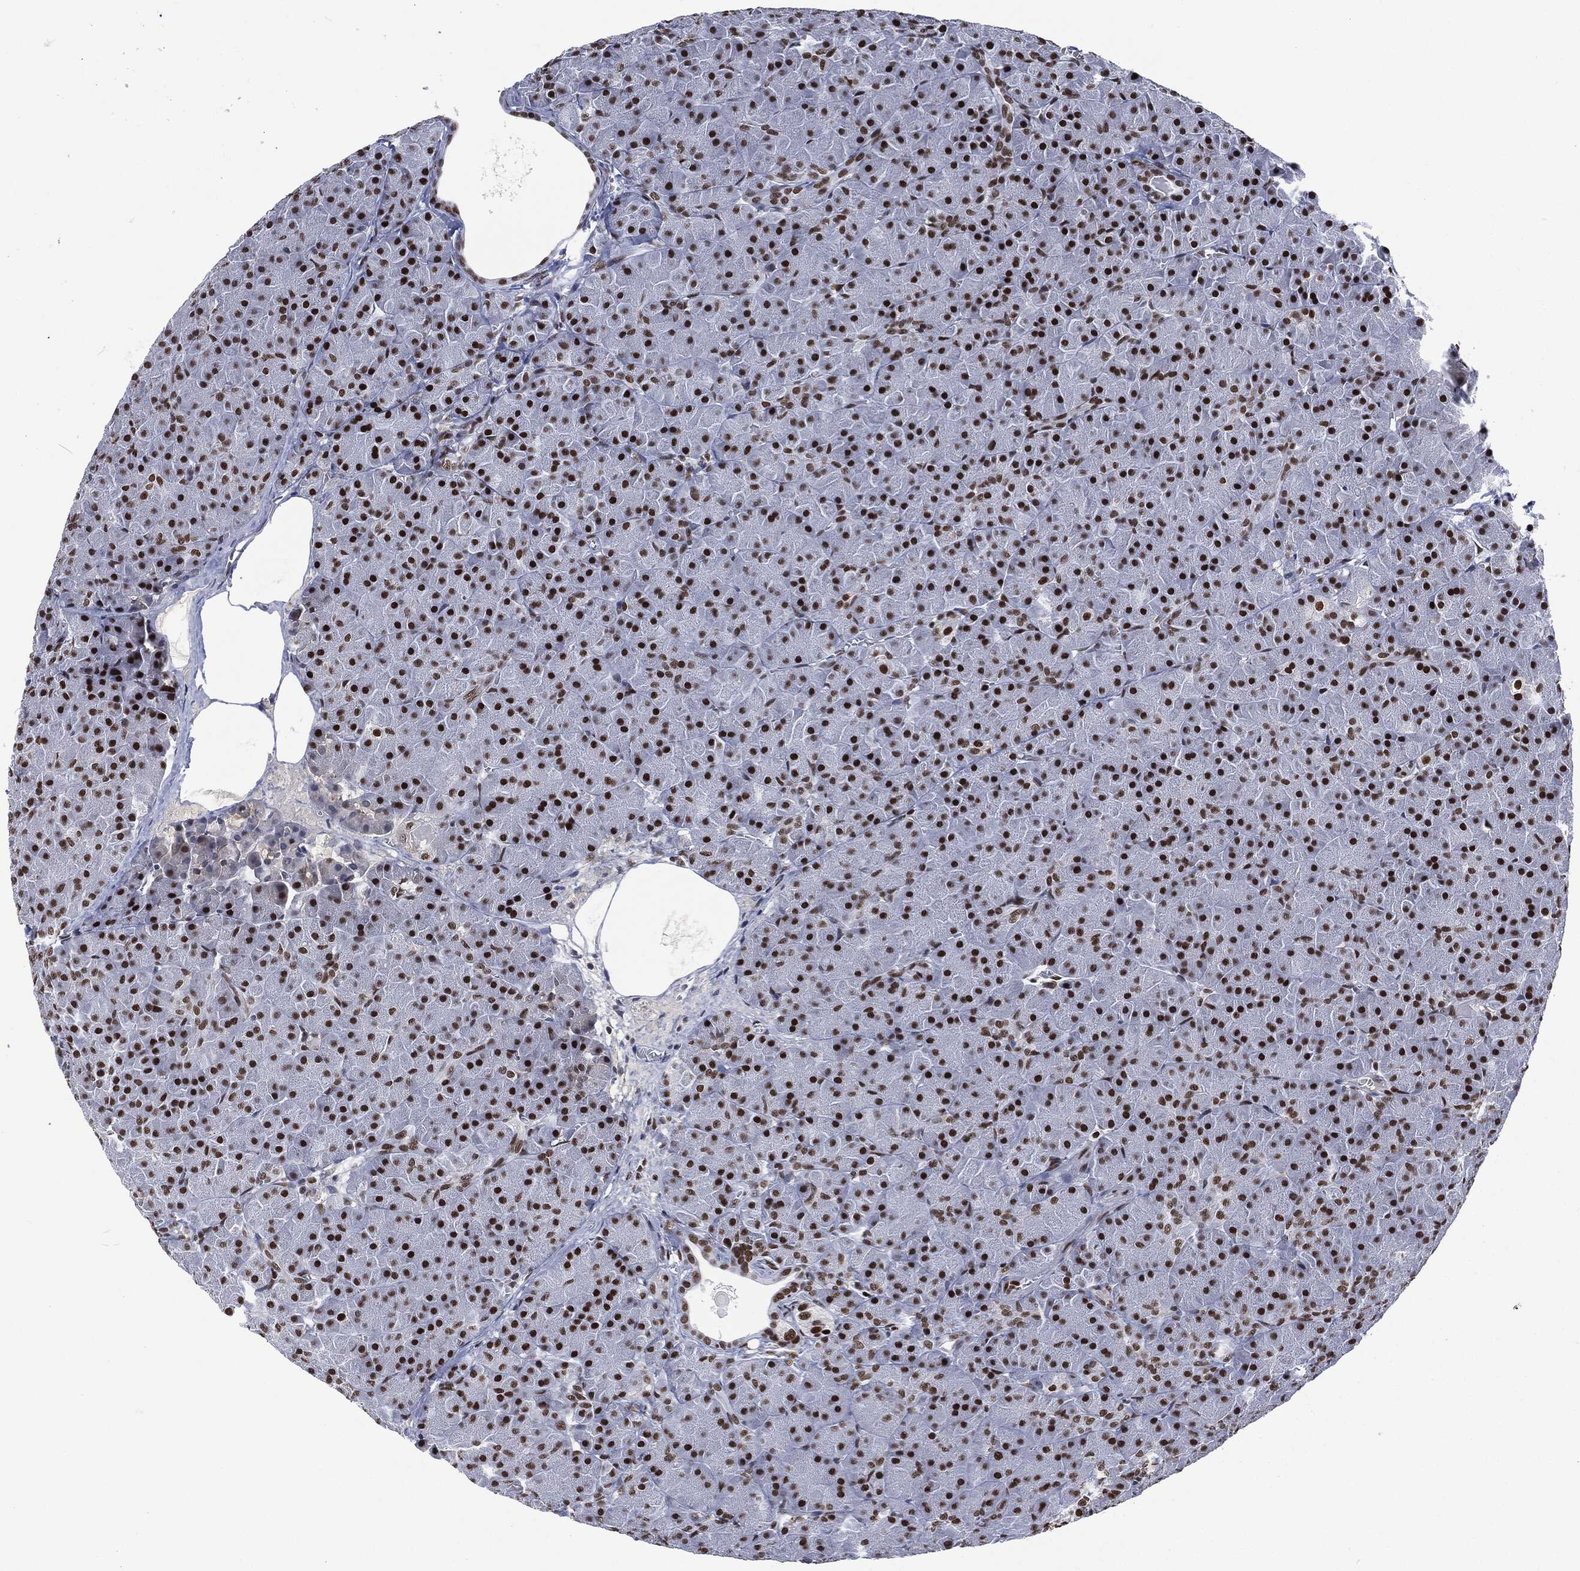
{"staining": {"intensity": "strong", "quantity": "25%-75%", "location": "nuclear"}, "tissue": "pancreas", "cell_type": "Exocrine glandular cells", "image_type": "normal", "snomed": [{"axis": "morphology", "description": "Normal tissue, NOS"}, {"axis": "topography", "description": "Pancreas"}], "caption": "Protein analysis of normal pancreas reveals strong nuclear positivity in approximately 25%-75% of exocrine glandular cells.", "gene": "DCPS", "patient": {"sex": "male", "age": 61}}